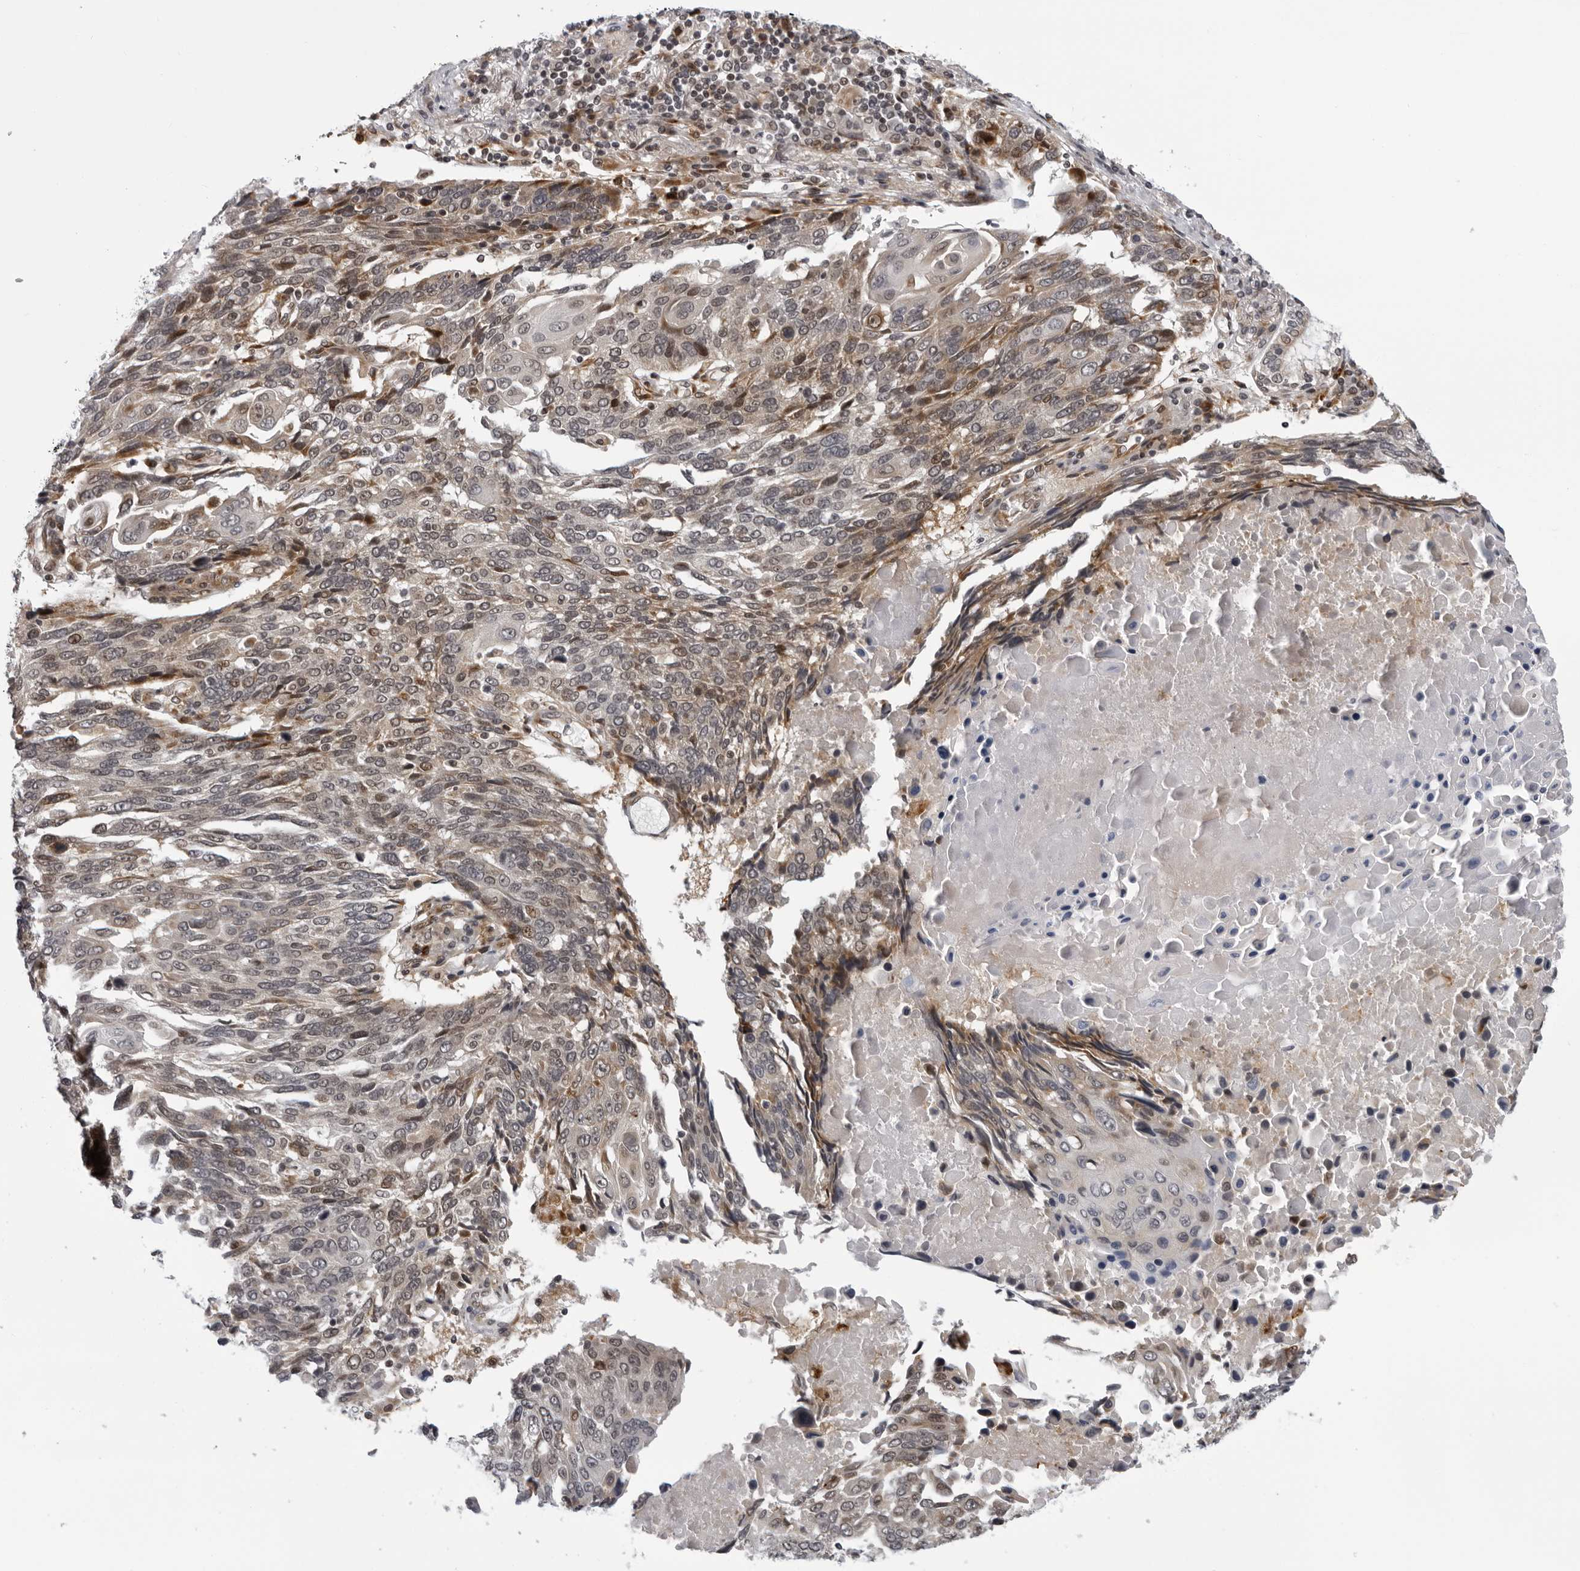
{"staining": {"intensity": "moderate", "quantity": "25%-75%", "location": "cytoplasmic/membranous,nuclear"}, "tissue": "lung cancer", "cell_type": "Tumor cells", "image_type": "cancer", "snomed": [{"axis": "morphology", "description": "Squamous cell carcinoma, NOS"}, {"axis": "topography", "description": "Lung"}], "caption": "A brown stain highlights moderate cytoplasmic/membranous and nuclear staining of a protein in lung squamous cell carcinoma tumor cells.", "gene": "GCSAML", "patient": {"sex": "male", "age": 66}}